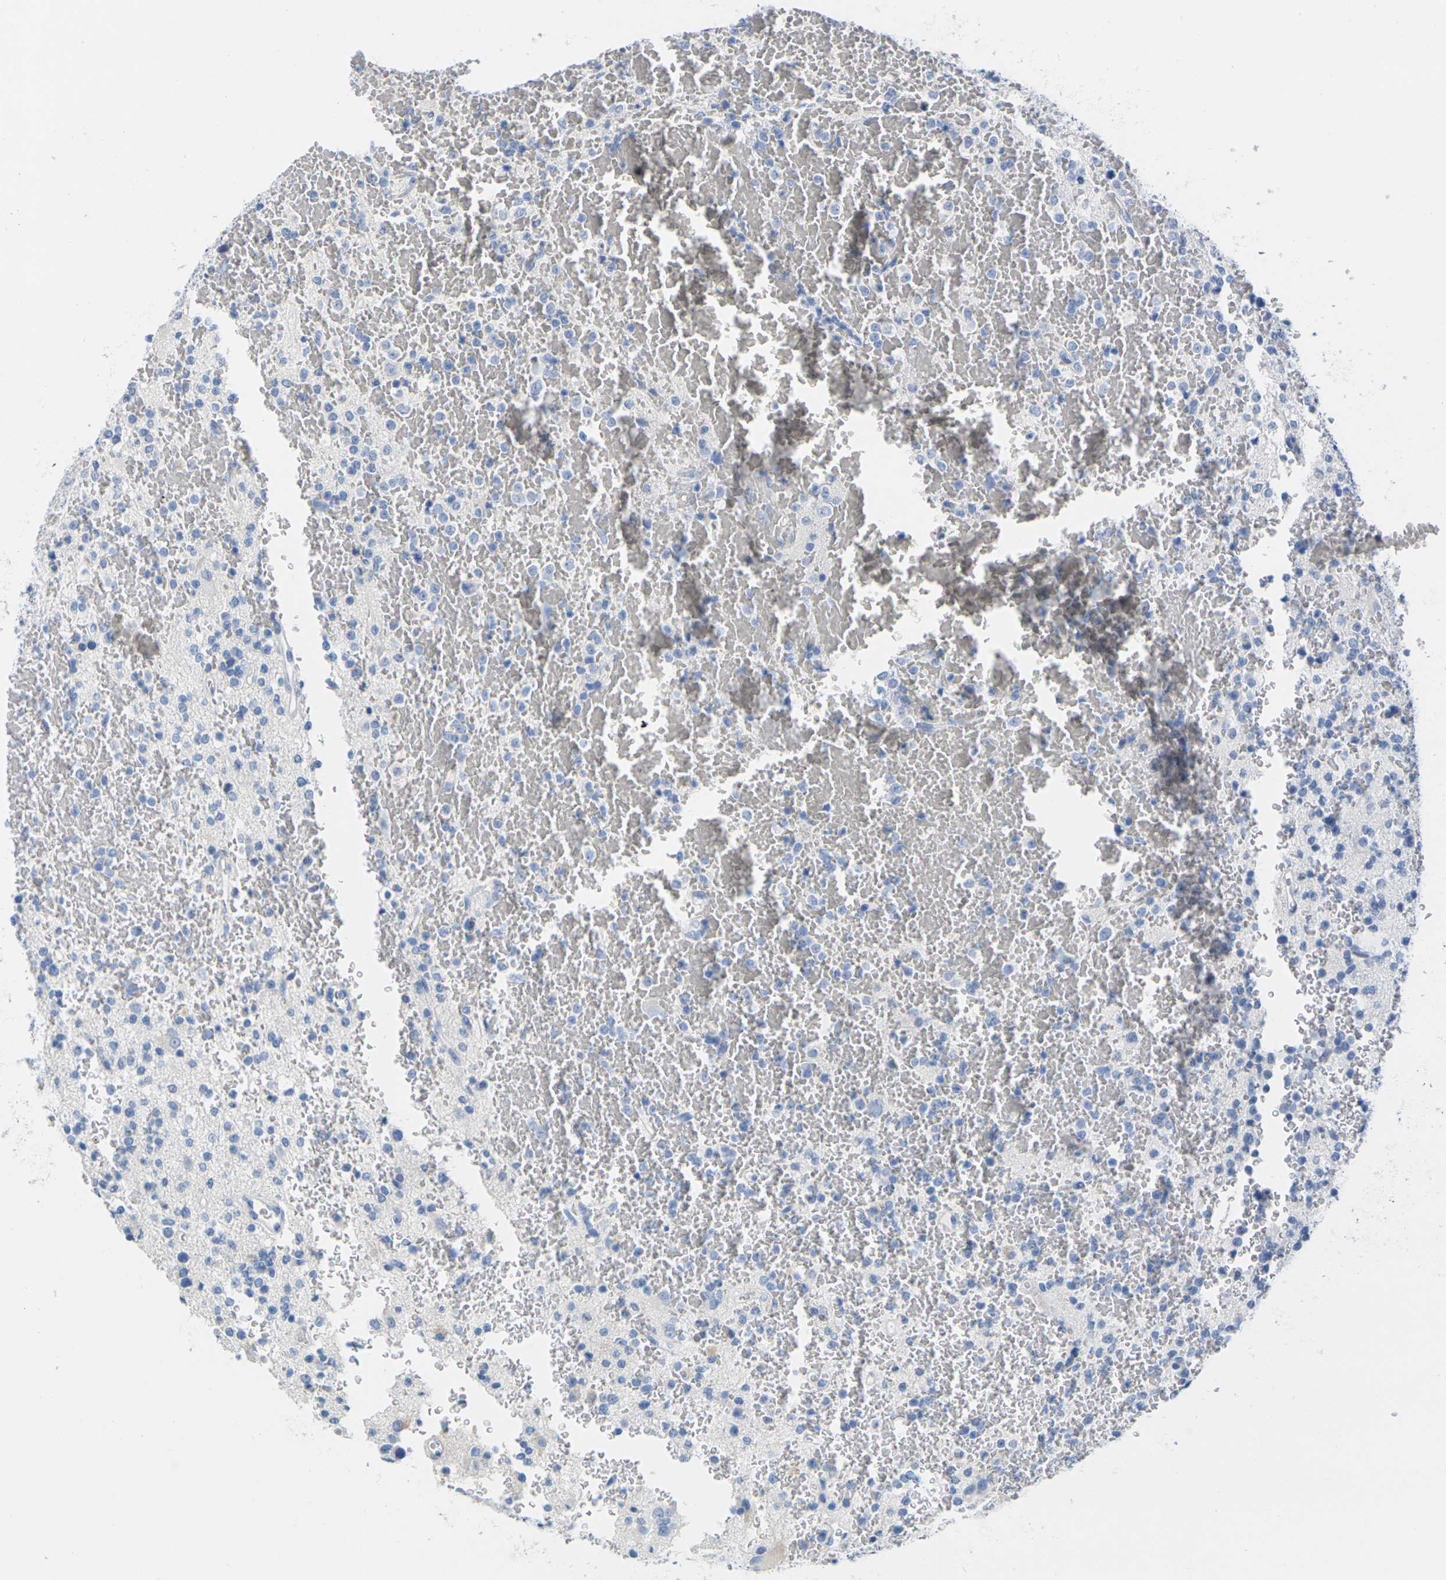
{"staining": {"intensity": "negative", "quantity": "none", "location": "none"}, "tissue": "glioma", "cell_type": "Tumor cells", "image_type": "cancer", "snomed": [{"axis": "morphology", "description": "Glioma, malignant, High grade"}, {"axis": "topography", "description": "Brain"}], "caption": "An immunohistochemistry micrograph of glioma is shown. There is no staining in tumor cells of glioma. The staining is performed using DAB brown chromogen with nuclei counter-stained in using hematoxylin.", "gene": "CNN1", "patient": {"sex": "male", "age": 47}}